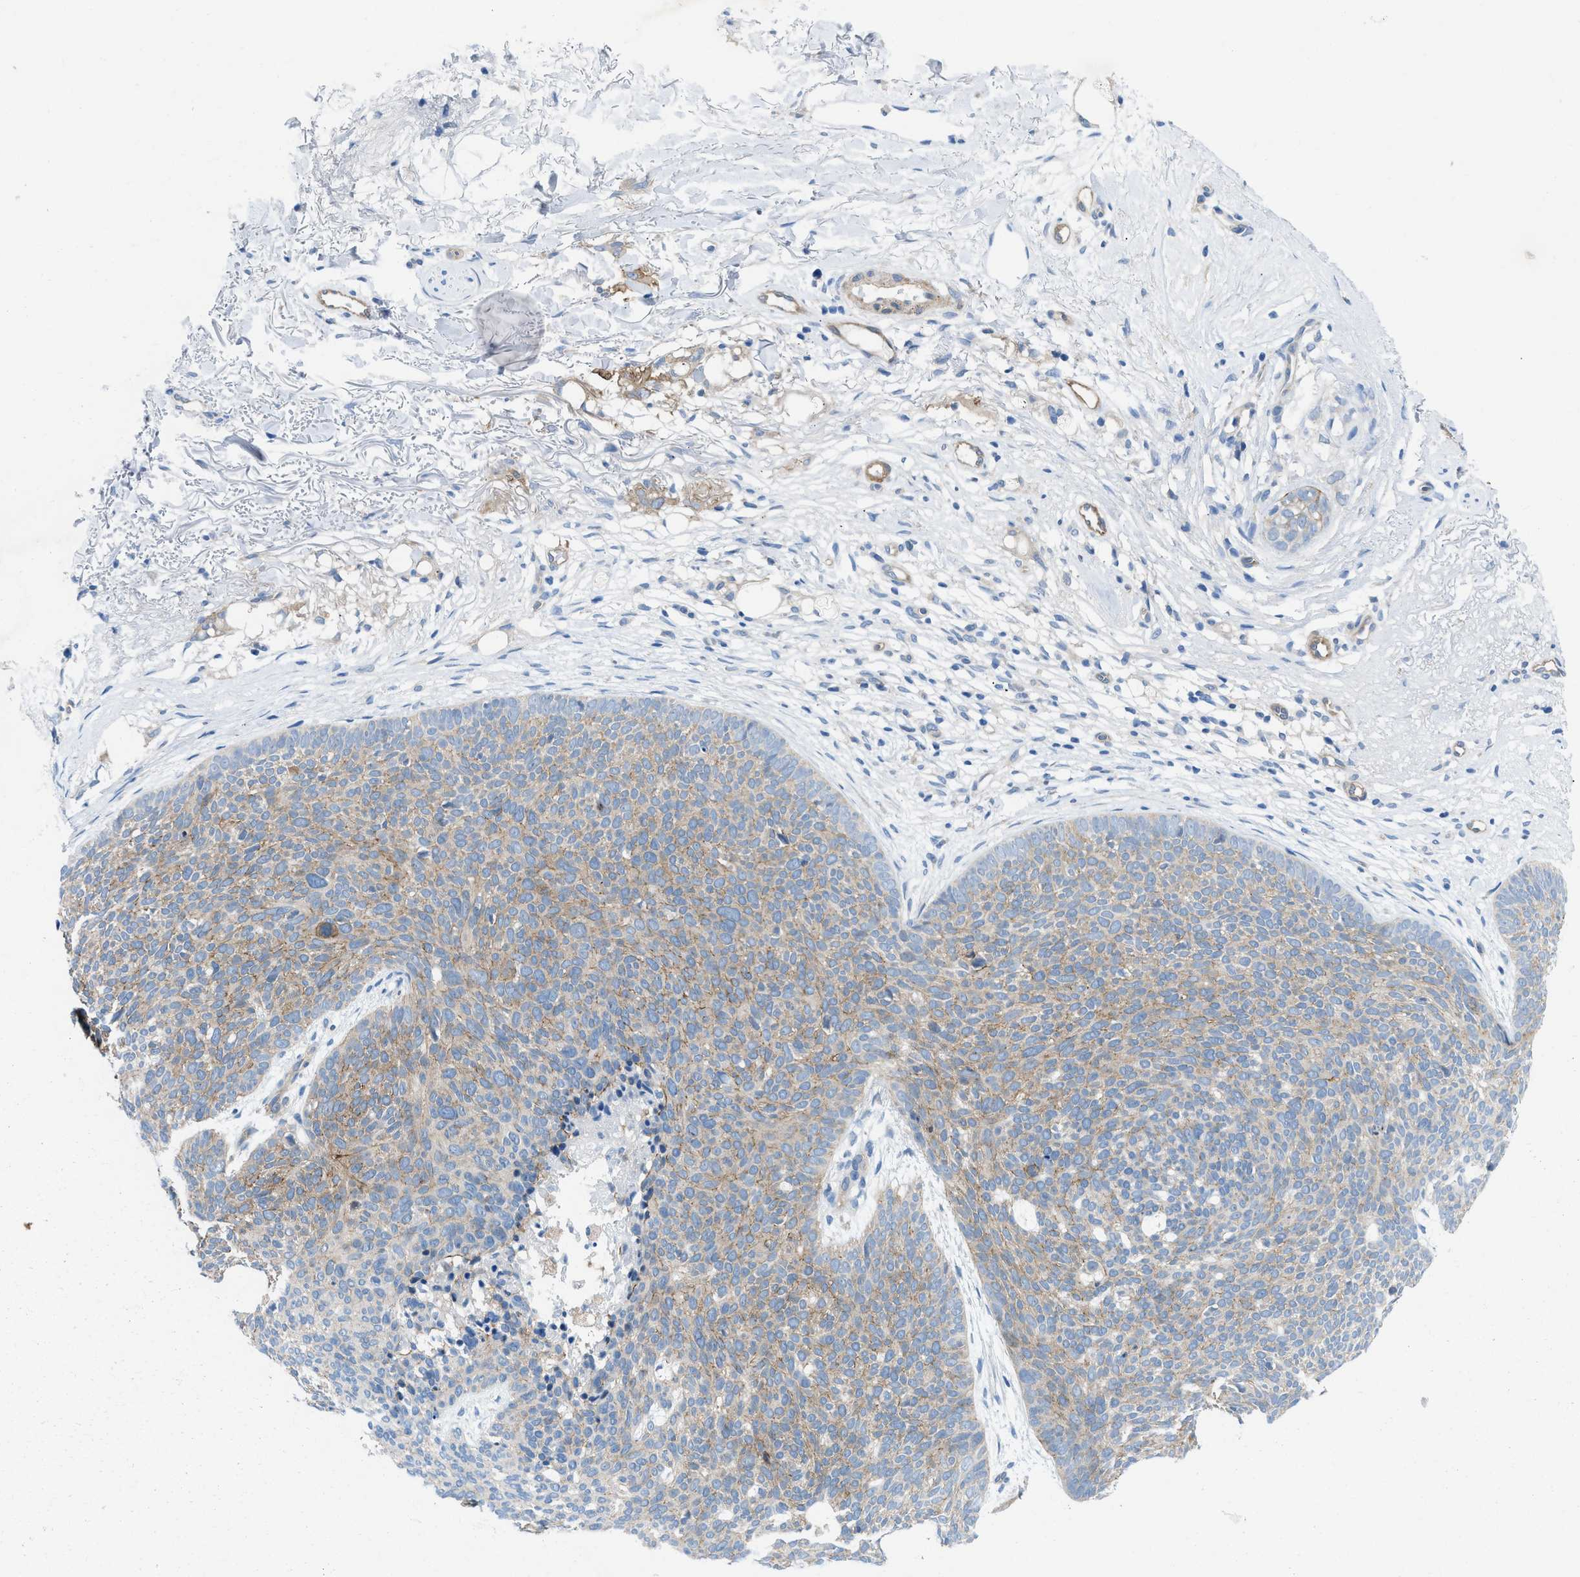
{"staining": {"intensity": "weak", "quantity": ">75%", "location": "cytoplasmic/membranous"}, "tissue": "skin cancer", "cell_type": "Tumor cells", "image_type": "cancer", "snomed": [{"axis": "morphology", "description": "Normal tissue, NOS"}, {"axis": "morphology", "description": "Basal cell carcinoma"}, {"axis": "topography", "description": "Skin"}], "caption": "Immunohistochemical staining of human skin cancer (basal cell carcinoma) displays low levels of weak cytoplasmic/membranous expression in approximately >75% of tumor cells.", "gene": "PDLIM5", "patient": {"sex": "female", "age": 70}}